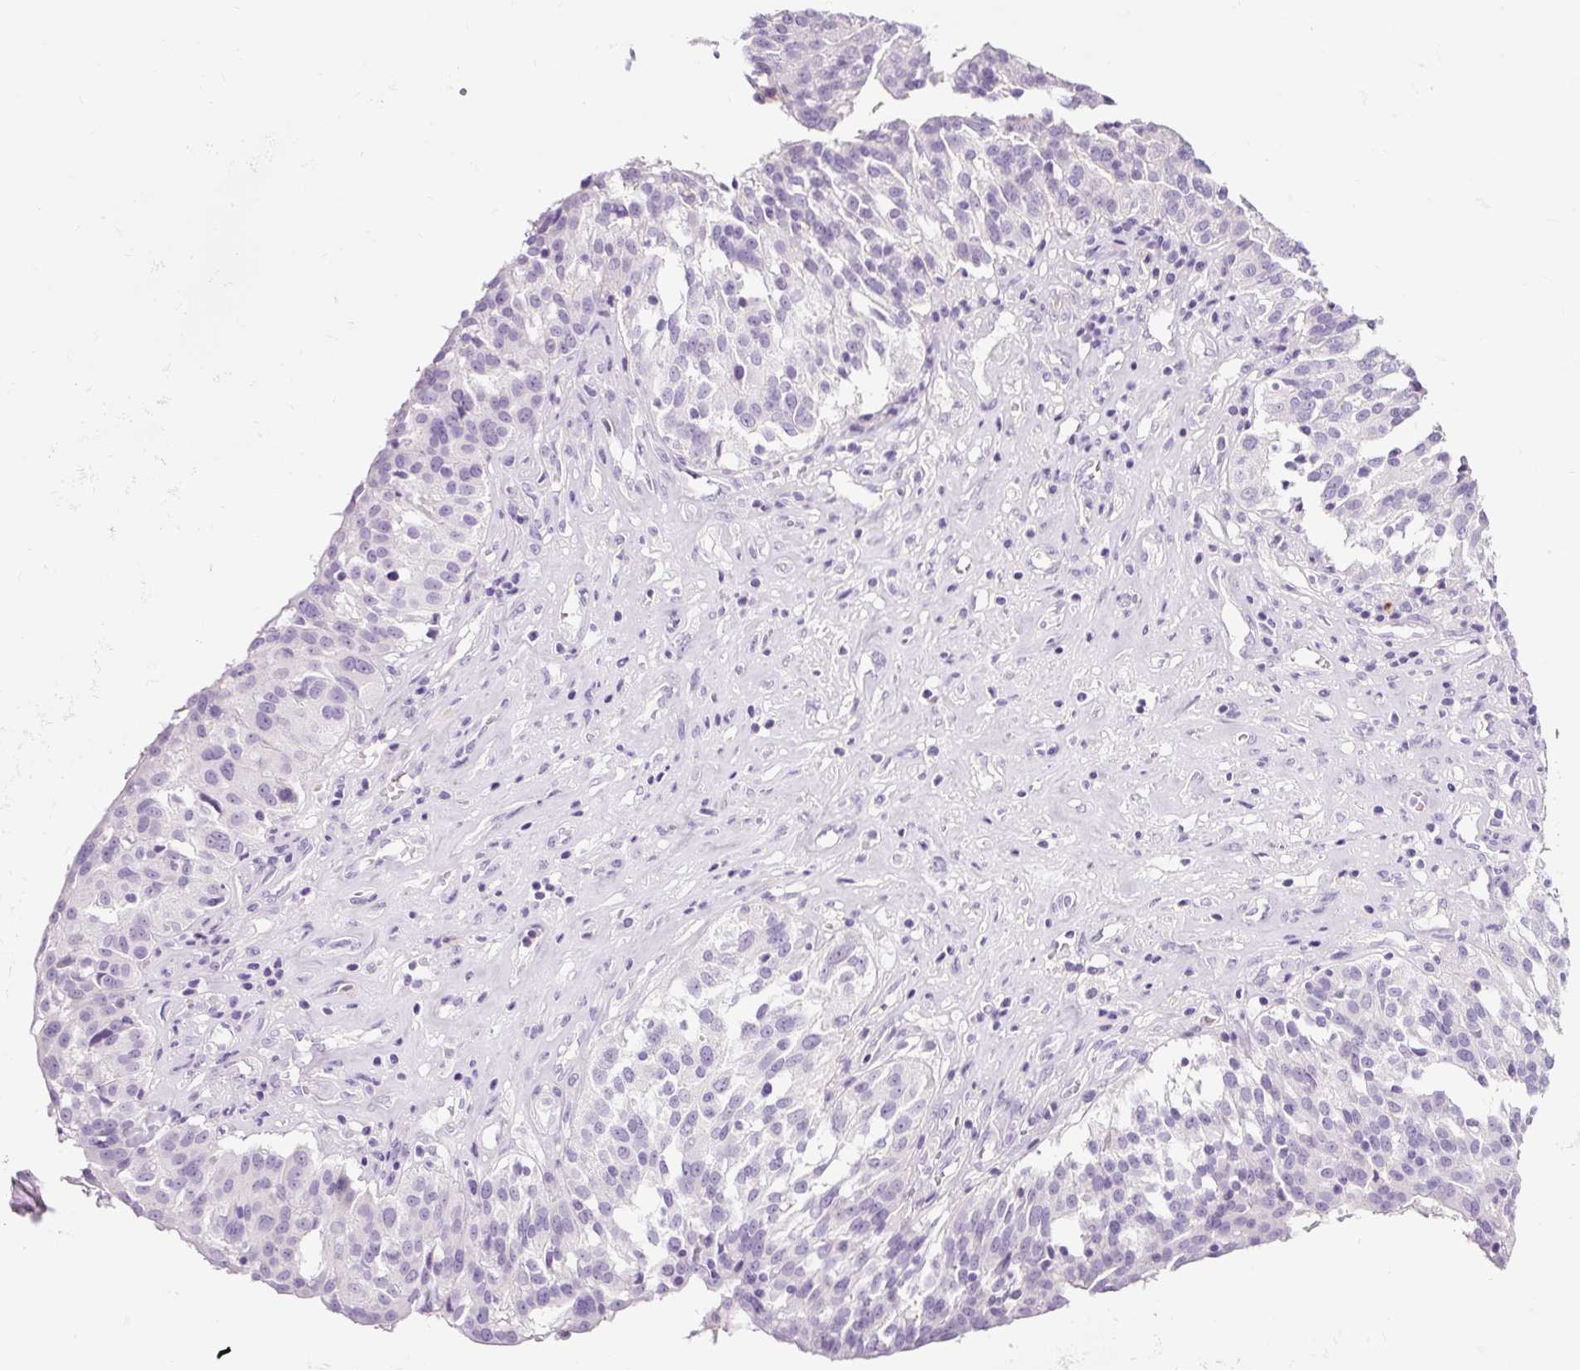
{"staining": {"intensity": "negative", "quantity": "none", "location": "none"}, "tissue": "ovarian cancer", "cell_type": "Tumor cells", "image_type": "cancer", "snomed": [{"axis": "morphology", "description": "Cystadenocarcinoma, serous, NOS"}, {"axis": "topography", "description": "Ovary"}], "caption": "Tumor cells show no significant protein positivity in ovarian cancer.", "gene": "RNF212B", "patient": {"sex": "female", "age": 59}}